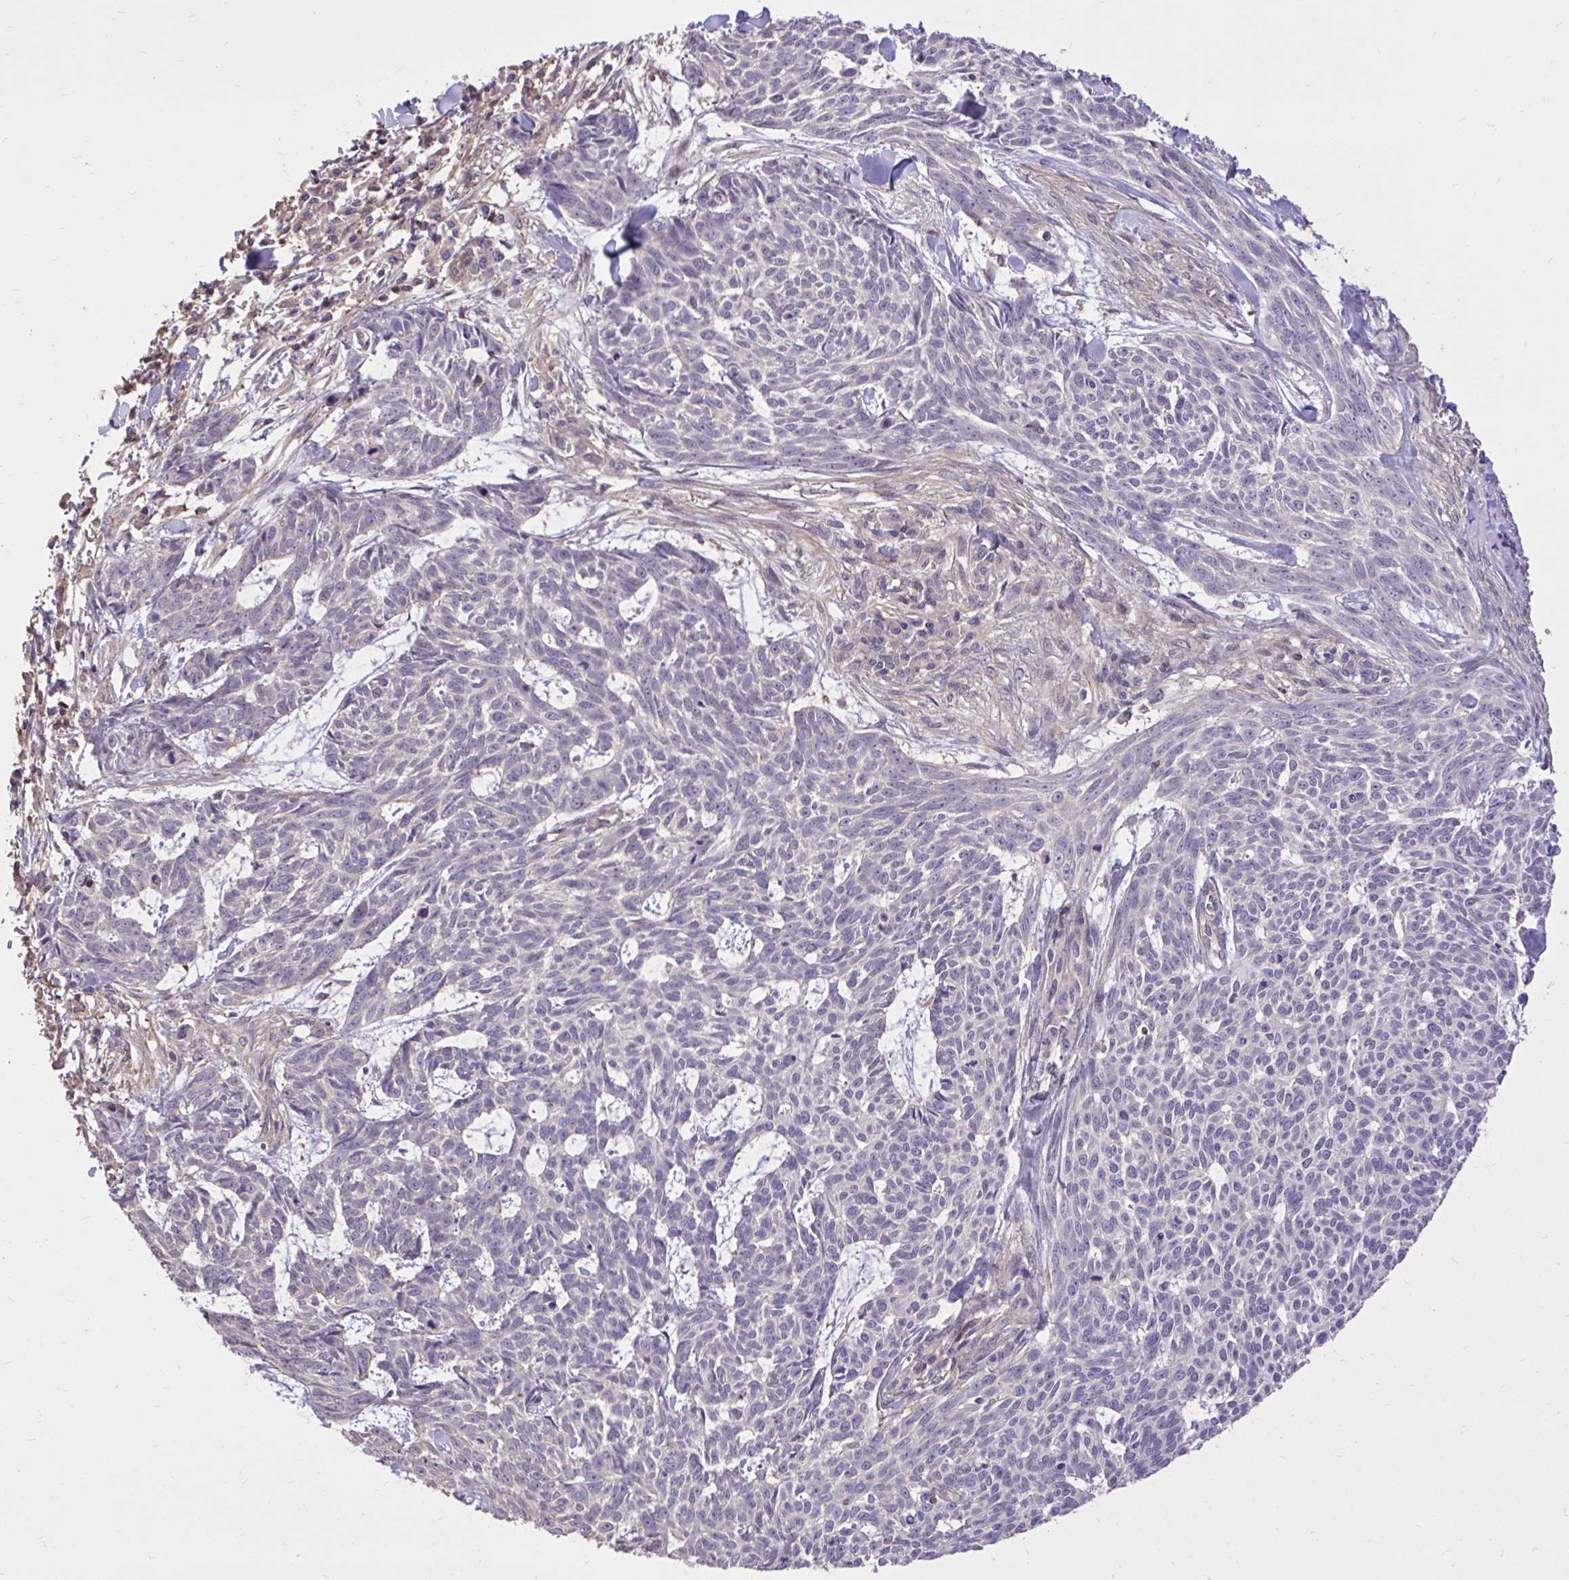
{"staining": {"intensity": "negative", "quantity": "none", "location": "none"}, "tissue": "skin cancer", "cell_type": "Tumor cells", "image_type": "cancer", "snomed": [{"axis": "morphology", "description": "Basal cell carcinoma"}, {"axis": "topography", "description": "Skin"}], "caption": "Immunohistochemistry (IHC) micrograph of human skin cancer stained for a protein (brown), which displays no positivity in tumor cells. The staining is performed using DAB (3,3'-diaminobenzidine) brown chromogen with nuclei counter-stained in using hematoxylin.", "gene": "IGFL2", "patient": {"sex": "female", "age": 93}}